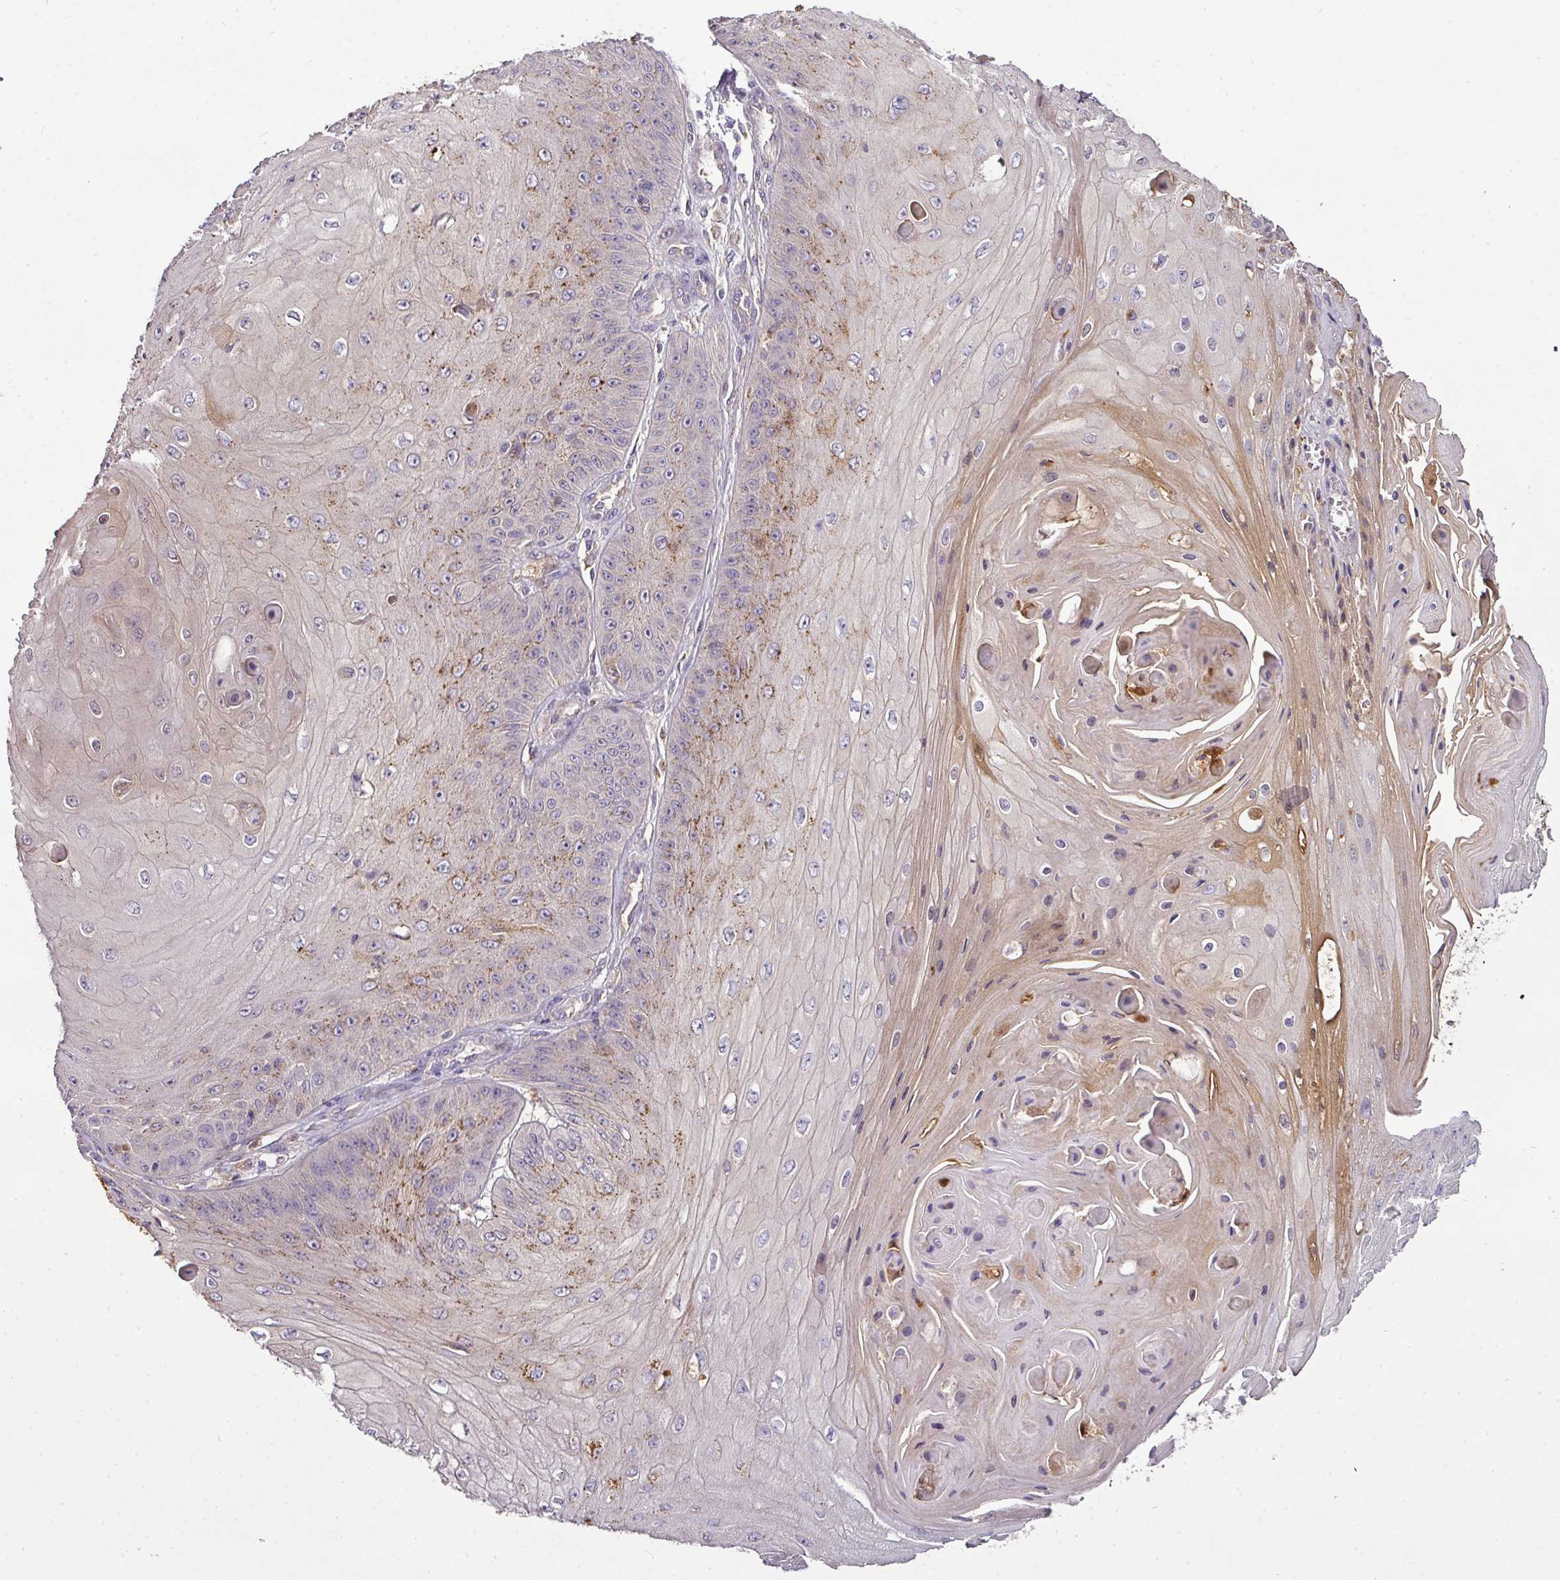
{"staining": {"intensity": "moderate", "quantity": "25%-75%", "location": "cytoplasmic/membranous"}, "tissue": "skin cancer", "cell_type": "Tumor cells", "image_type": "cancer", "snomed": [{"axis": "morphology", "description": "Squamous cell carcinoma, NOS"}, {"axis": "topography", "description": "Skin"}], "caption": "Moderate cytoplasmic/membranous expression for a protein is appreciated in approximately 25%-75% of tumor cells of skin cancer (squamous cell carcinoma) using immunohistochemistry (IHC).", "gene": "CAB39L", "patient": {"sex": "male", "age": 70}}